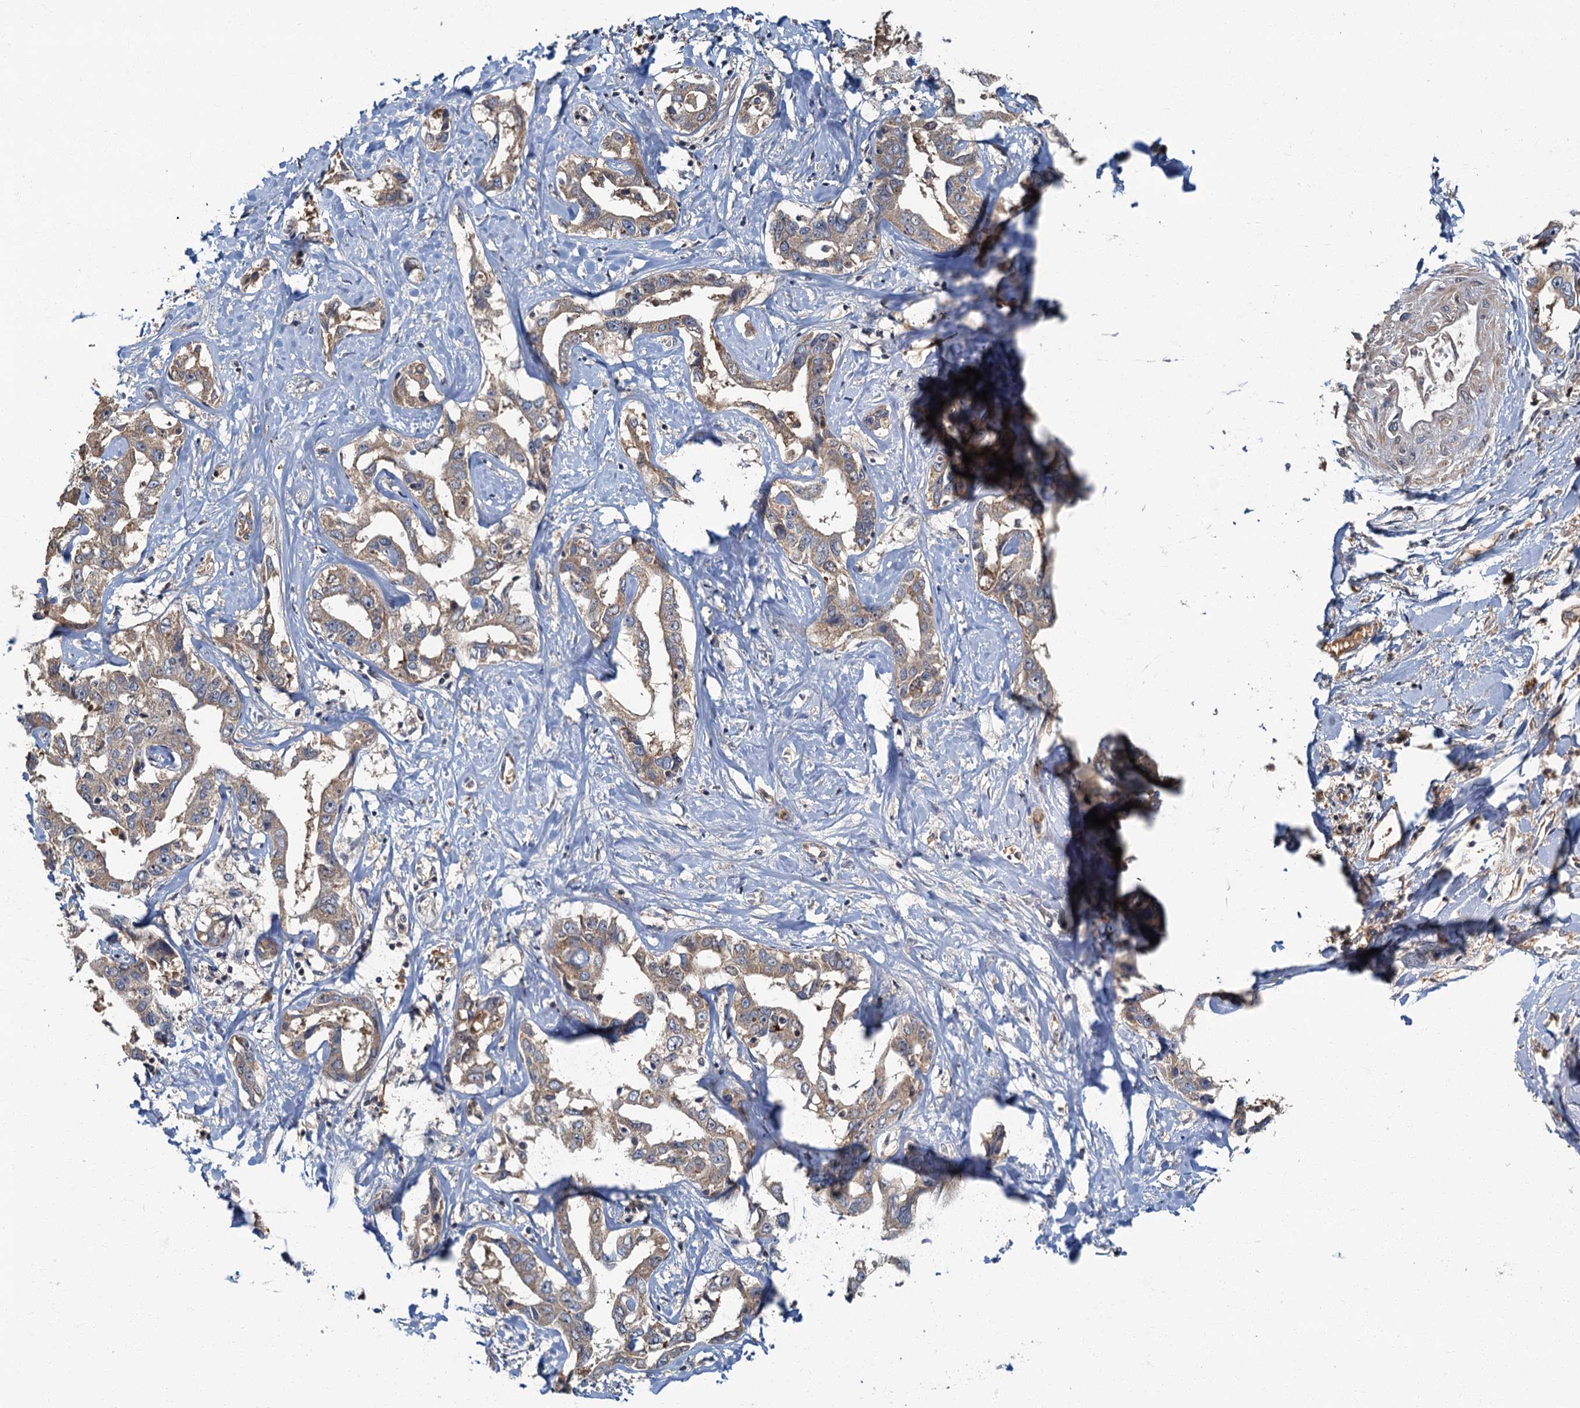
{"staining": {"intensity": "weak", "quantity": ">75%", "location": "cytoplasmic/membranous"}, "tissue": "liver cancer", "cell_type": "Tumor cells", "image_type": "cancer", "snomed": [{"axis": "morphology", "description": "Cholangiocarcinoma"}, {"axis": "topography", "description": "Liver"}], "caption": "Immunohistochemical staining of human liver cancer reveals low levels of weak cytoplasmic/membranous positivity in approximately >75% of tumor cells.", "gene": "WDCP", "patient": {"sex": "male", "age": 59}}